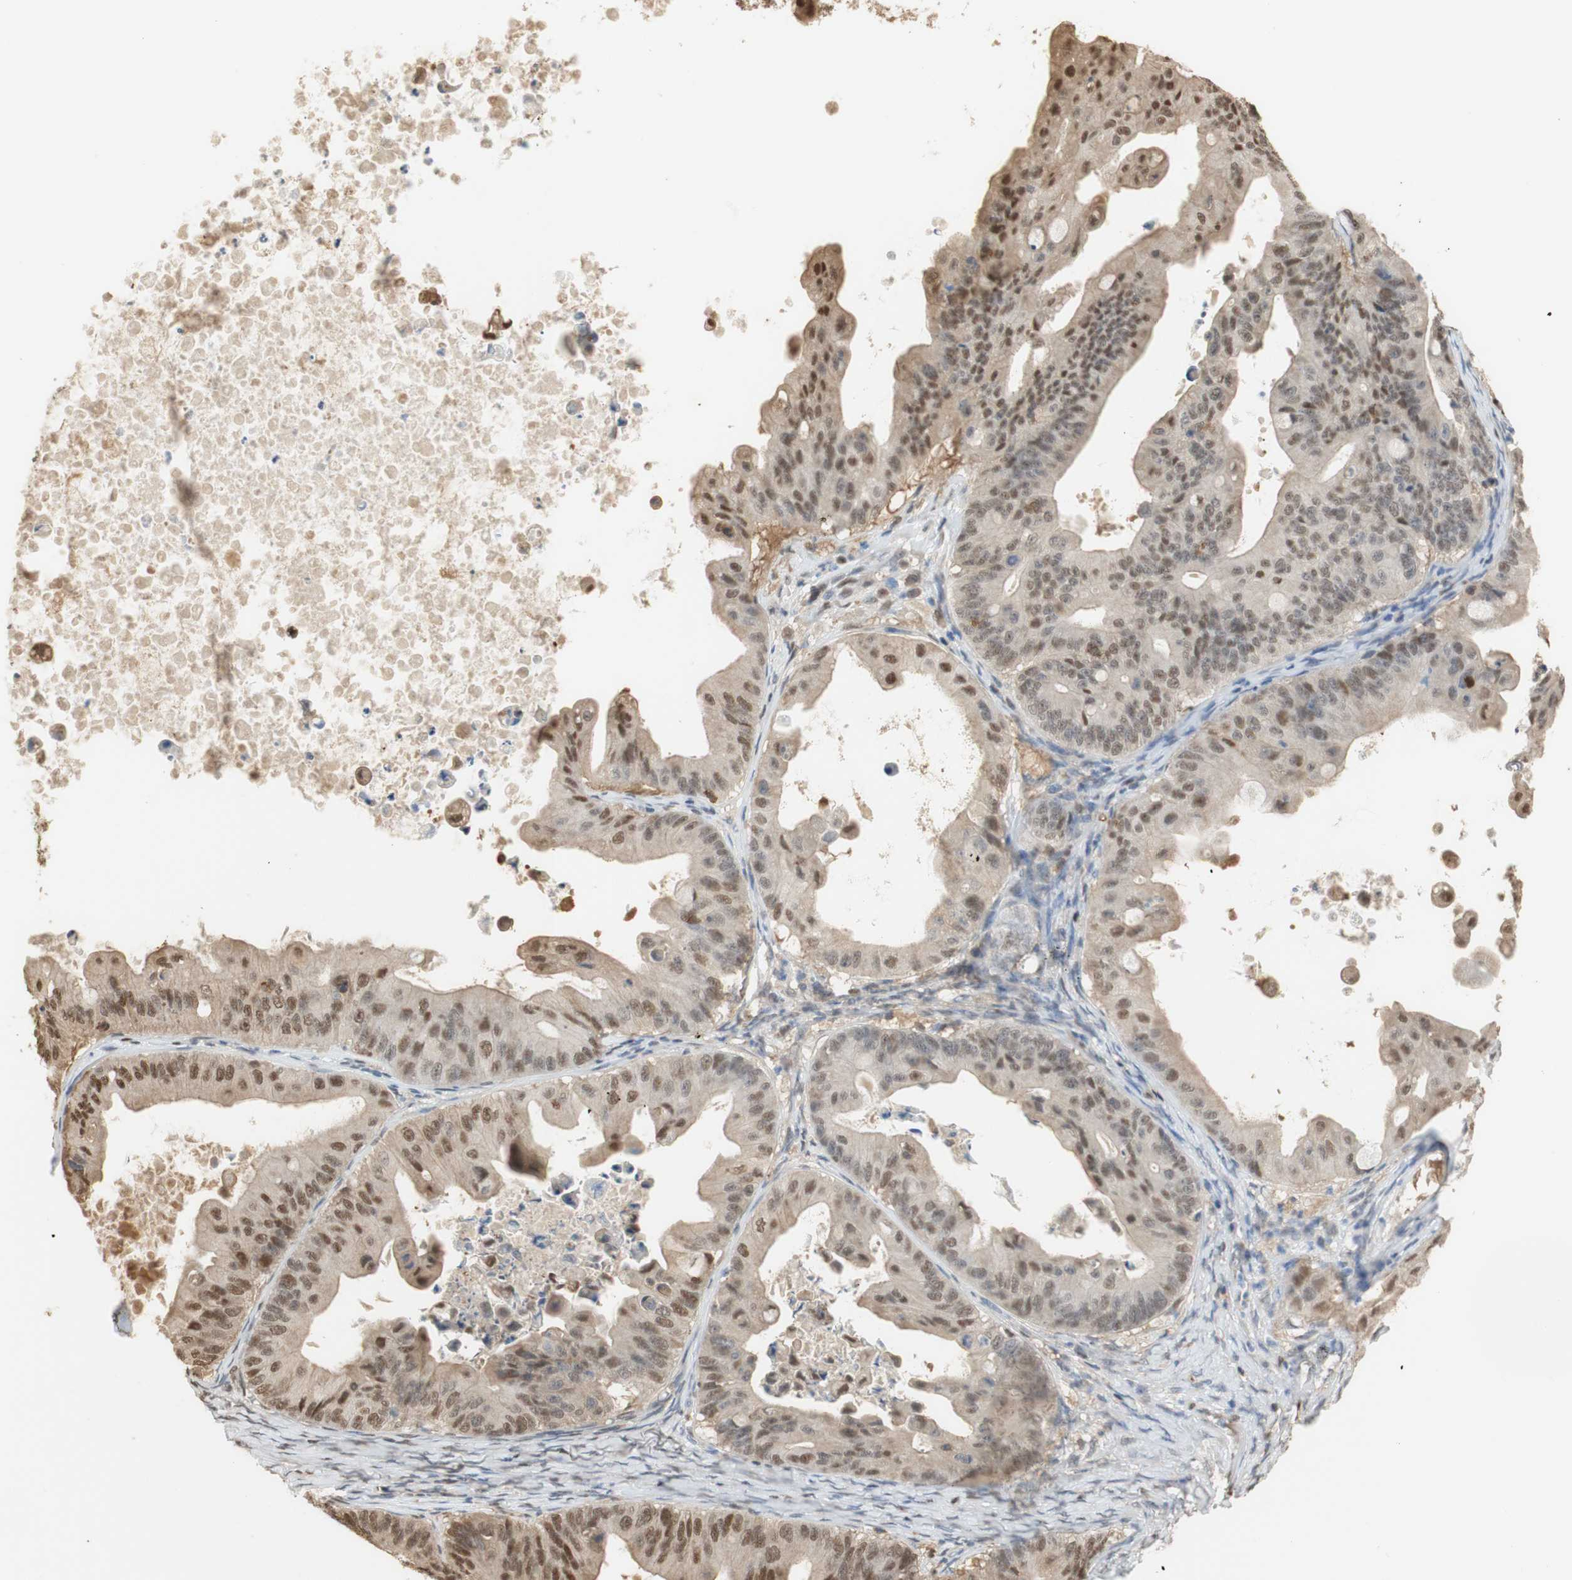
{"staining": {"intensity": "moderate", "quantity": ">75%", "location": "cytoplasmic/membranous,nuclear"}, "tissue": "ovarian cancer", "cell_type": "Tumor cells", "image_type": "cancer", "snomed": [{"axis": "morphology", "description": "Cystadenocarcinoma, mucinous, NOS"}, {"axis": "topography", "description": "Ovary"}], "caption": "Immunohistochemistry of mucinous cystadenocarcinoma (ovarian) exhibits medium levels of moderate cytoplasmic/membranous and nuclear expression in approximately >75% of tumor cells.", "gene": "NAP1L4", "patient": {"sex": "female", "age": 37}}